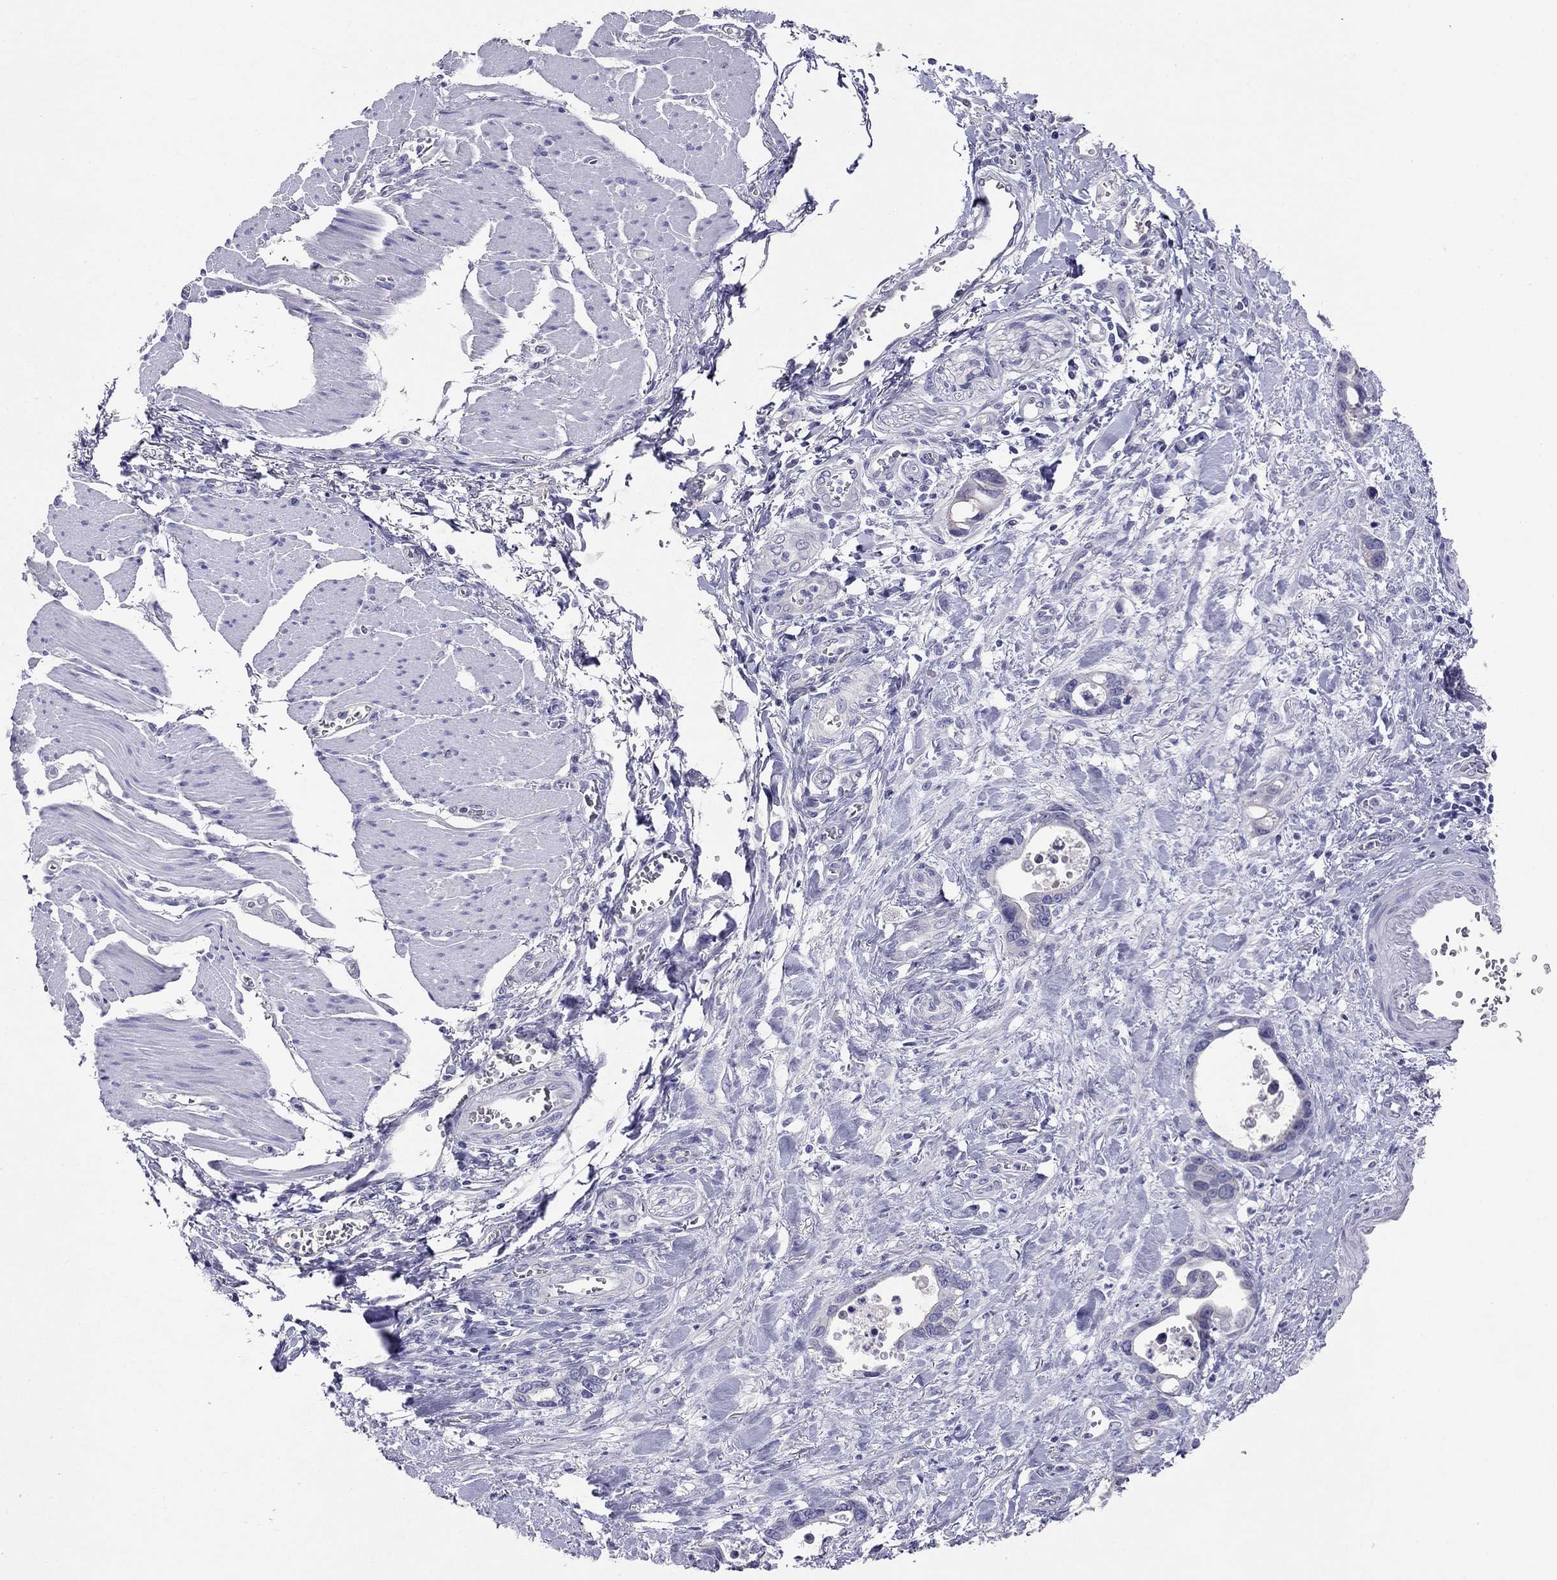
{"staining": {"intensity": "negative", "quantity": "none", "location": "none"}, "tissue": "stomach cancer", "cell_type": "Tumor cells", "image_type": "cancer", "snomed": [{"axis": "morphology", "description": "Normal tissue, NOS"}, {"axis": "morphology", "description": "Adenocarcinoma, NOS"}, {"axis": "topography", "description": "Esophagus"}, {"axis": "topography", "description": "Stomach, upper"}], "caption": "Tumor cells are negative for protein expression in human adenocarcinoma (stomach). (DAB IHC, high magnification).", "gene": "CAPNS2", "patient": {"sex": "male", "age": 74}}